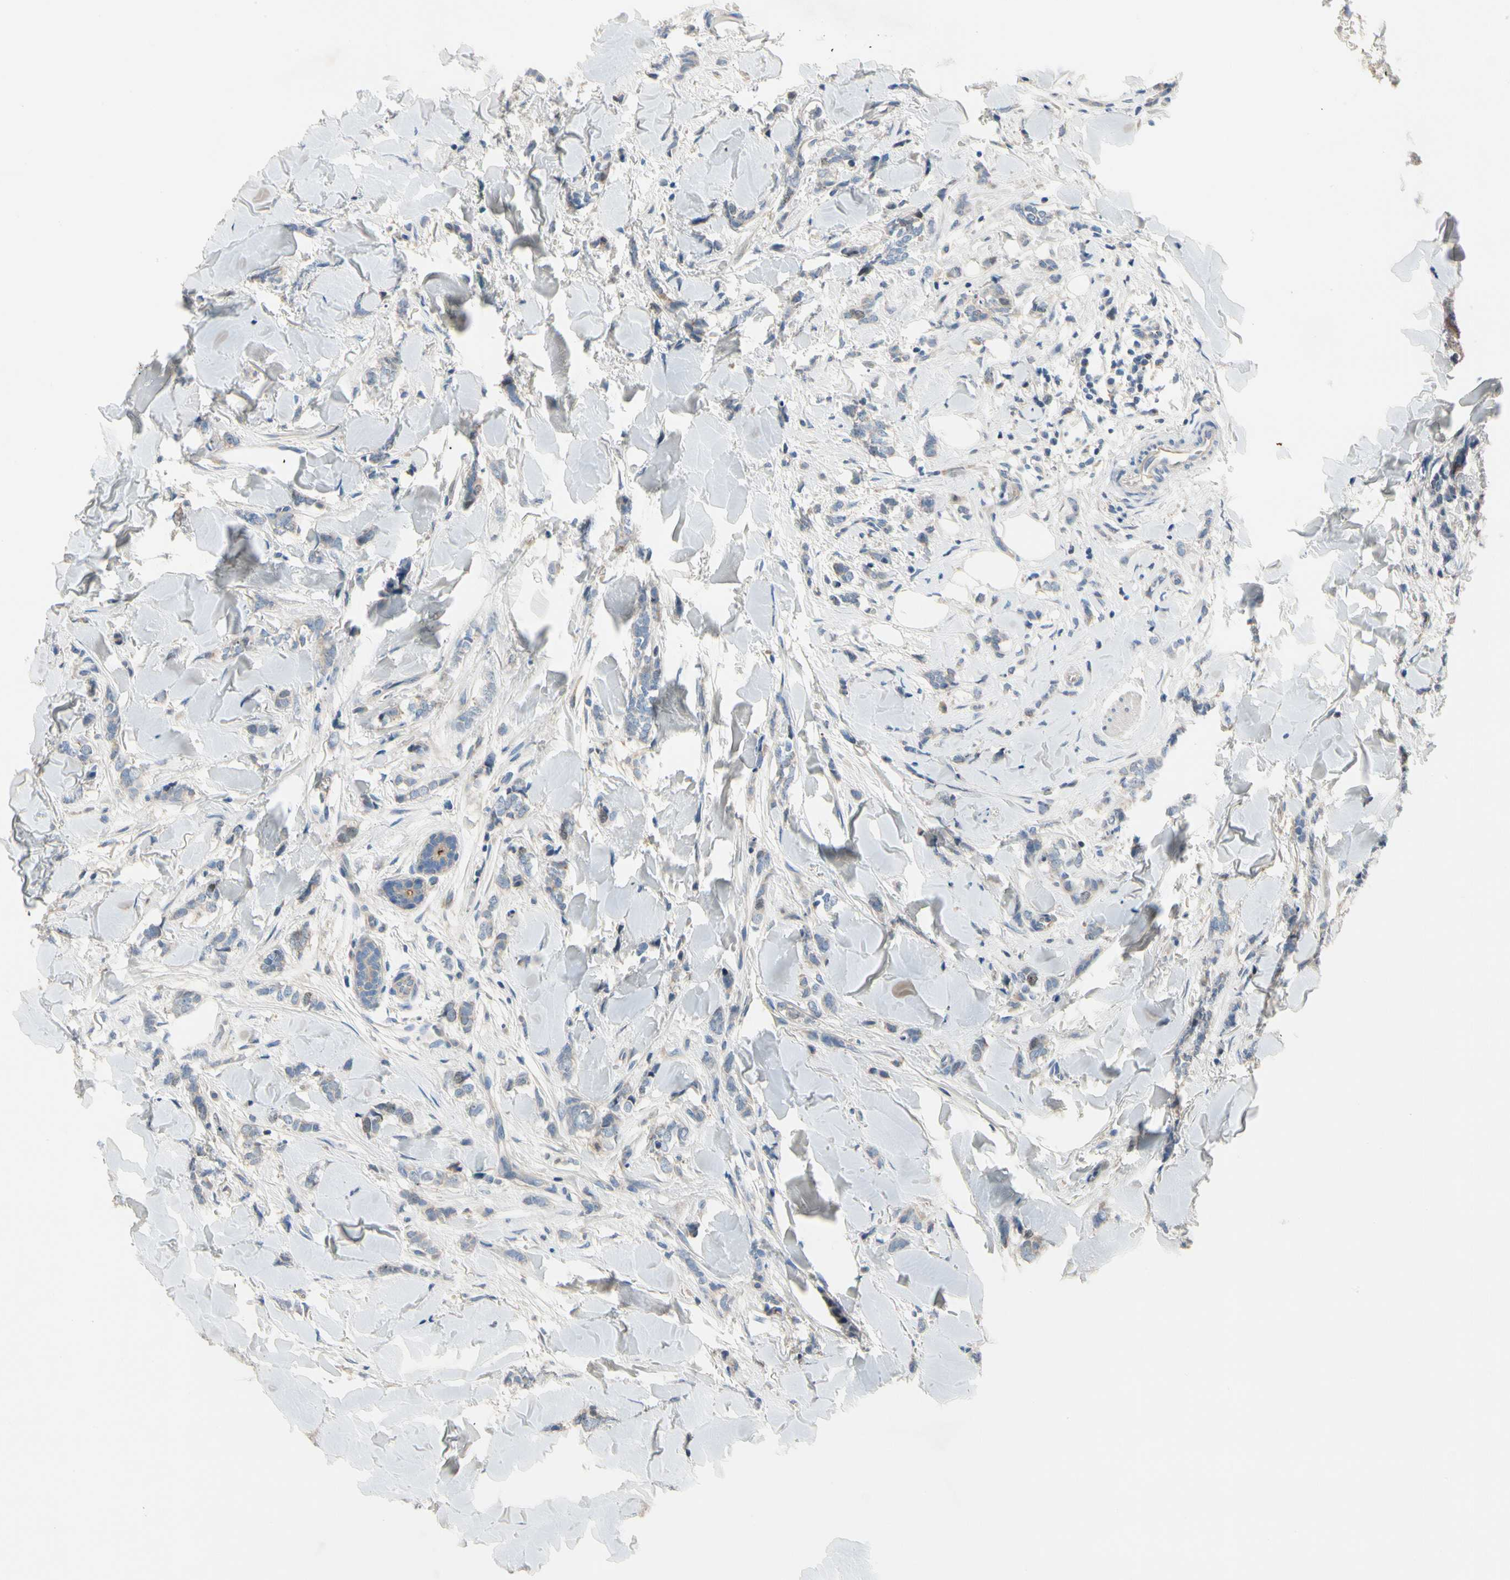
{"staining": {"intensity": "negative", "quantity": "none", "location": "none"}, "tissue": "breast cancer", "cell_type": "Tumor cells", "image_type": "cancer", "snomed": [{"axis": "morphology", "description": "Lobular carcinoma"}, {"axis": "topography", "description": "Skin"}, {"axis": "topography", "description": "Breast"}], "caption": "Immunohistochemistry (IHC) of human lobular carcinoma (breast) displays no expression in tumor cells.", "gene": "HJURP", "patient": {"sex": "female", "age": 46}}